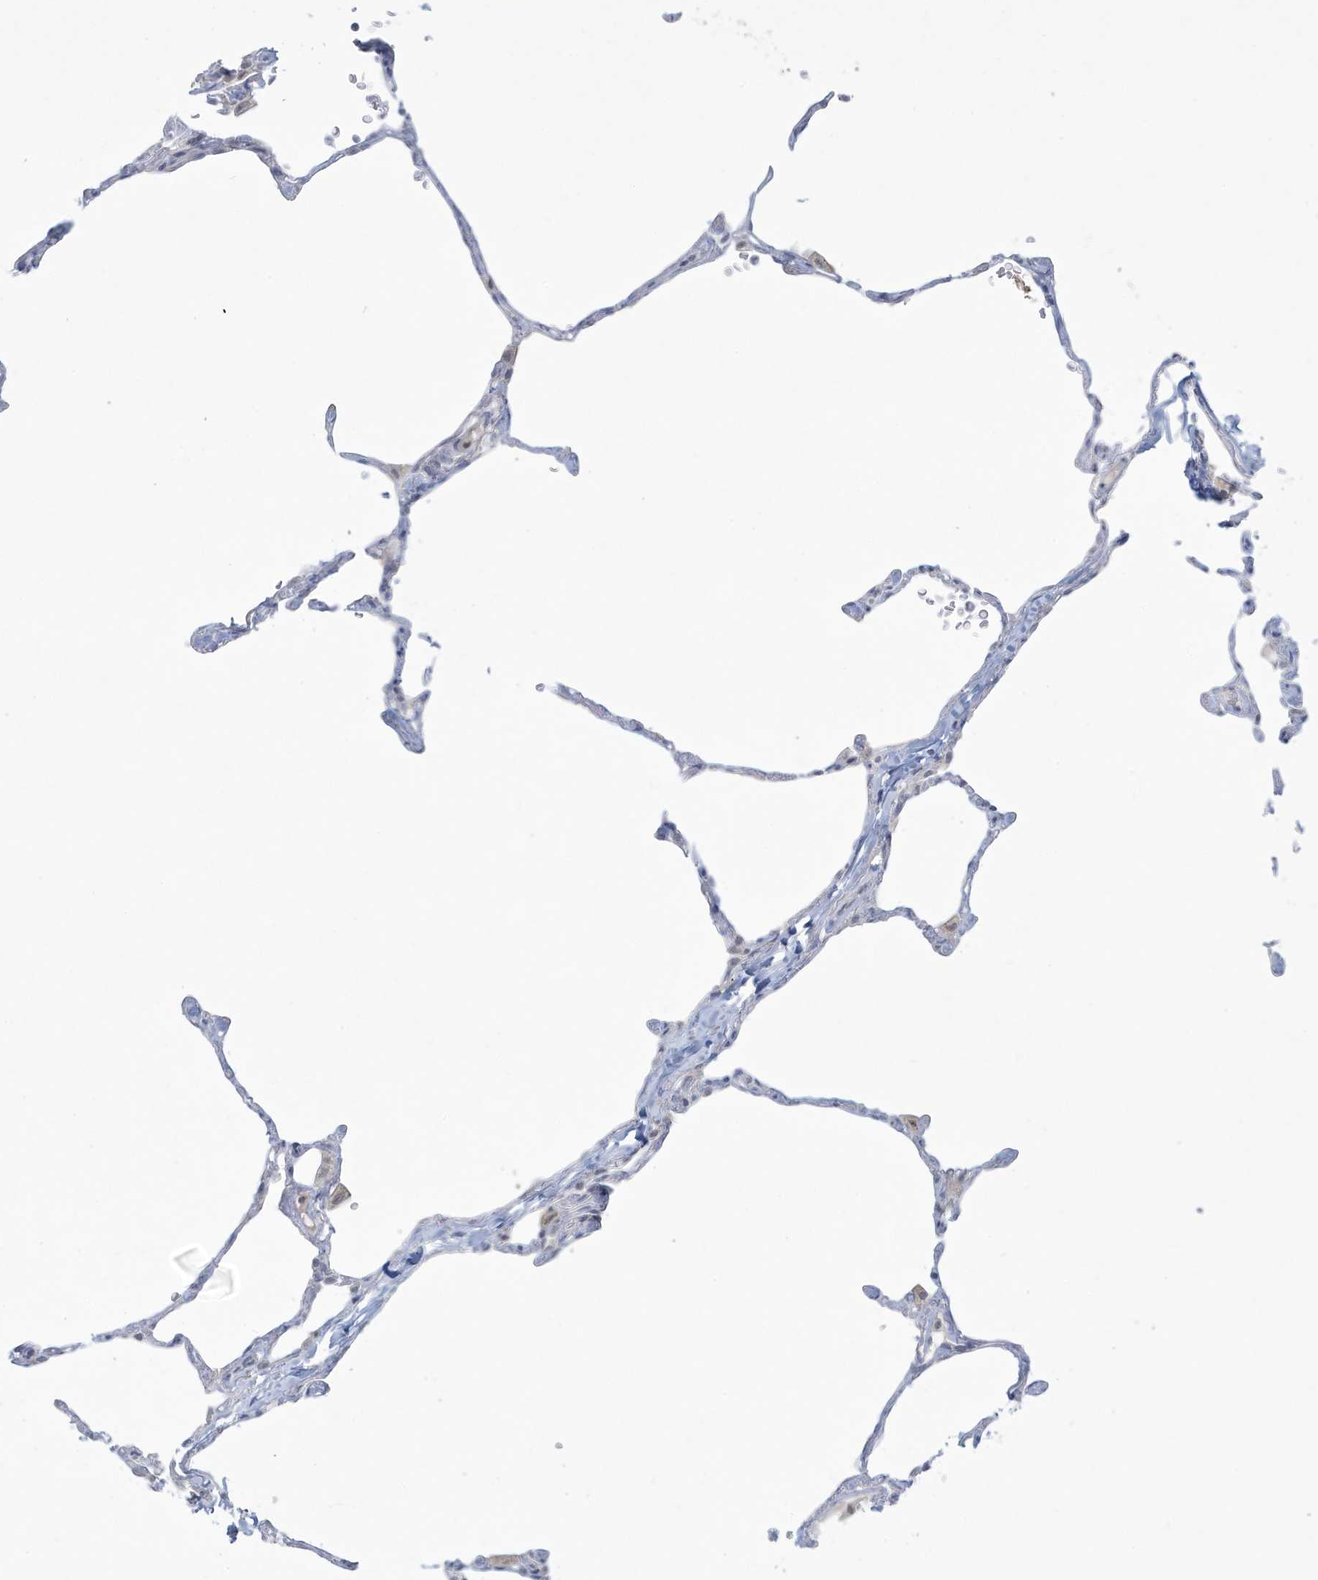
{"staining": {"intensity": "negative", "quantity": "none", "location": "none"}, "tissue": "lung", "cell_type": "Alveolar cells", "image_type": "normal", "snomed": [{"axis": "morphology", "description": "Normal tissue, NOS"}, {"axis": "topography", "description": "Lung"}], "caption": "An immunohistochemistry micrograph of unremarkable lung is shown. There is no staining in alveolar cells of lung.", "gene": "HERC6", "patient": {"sex": "male", "age": 65}}